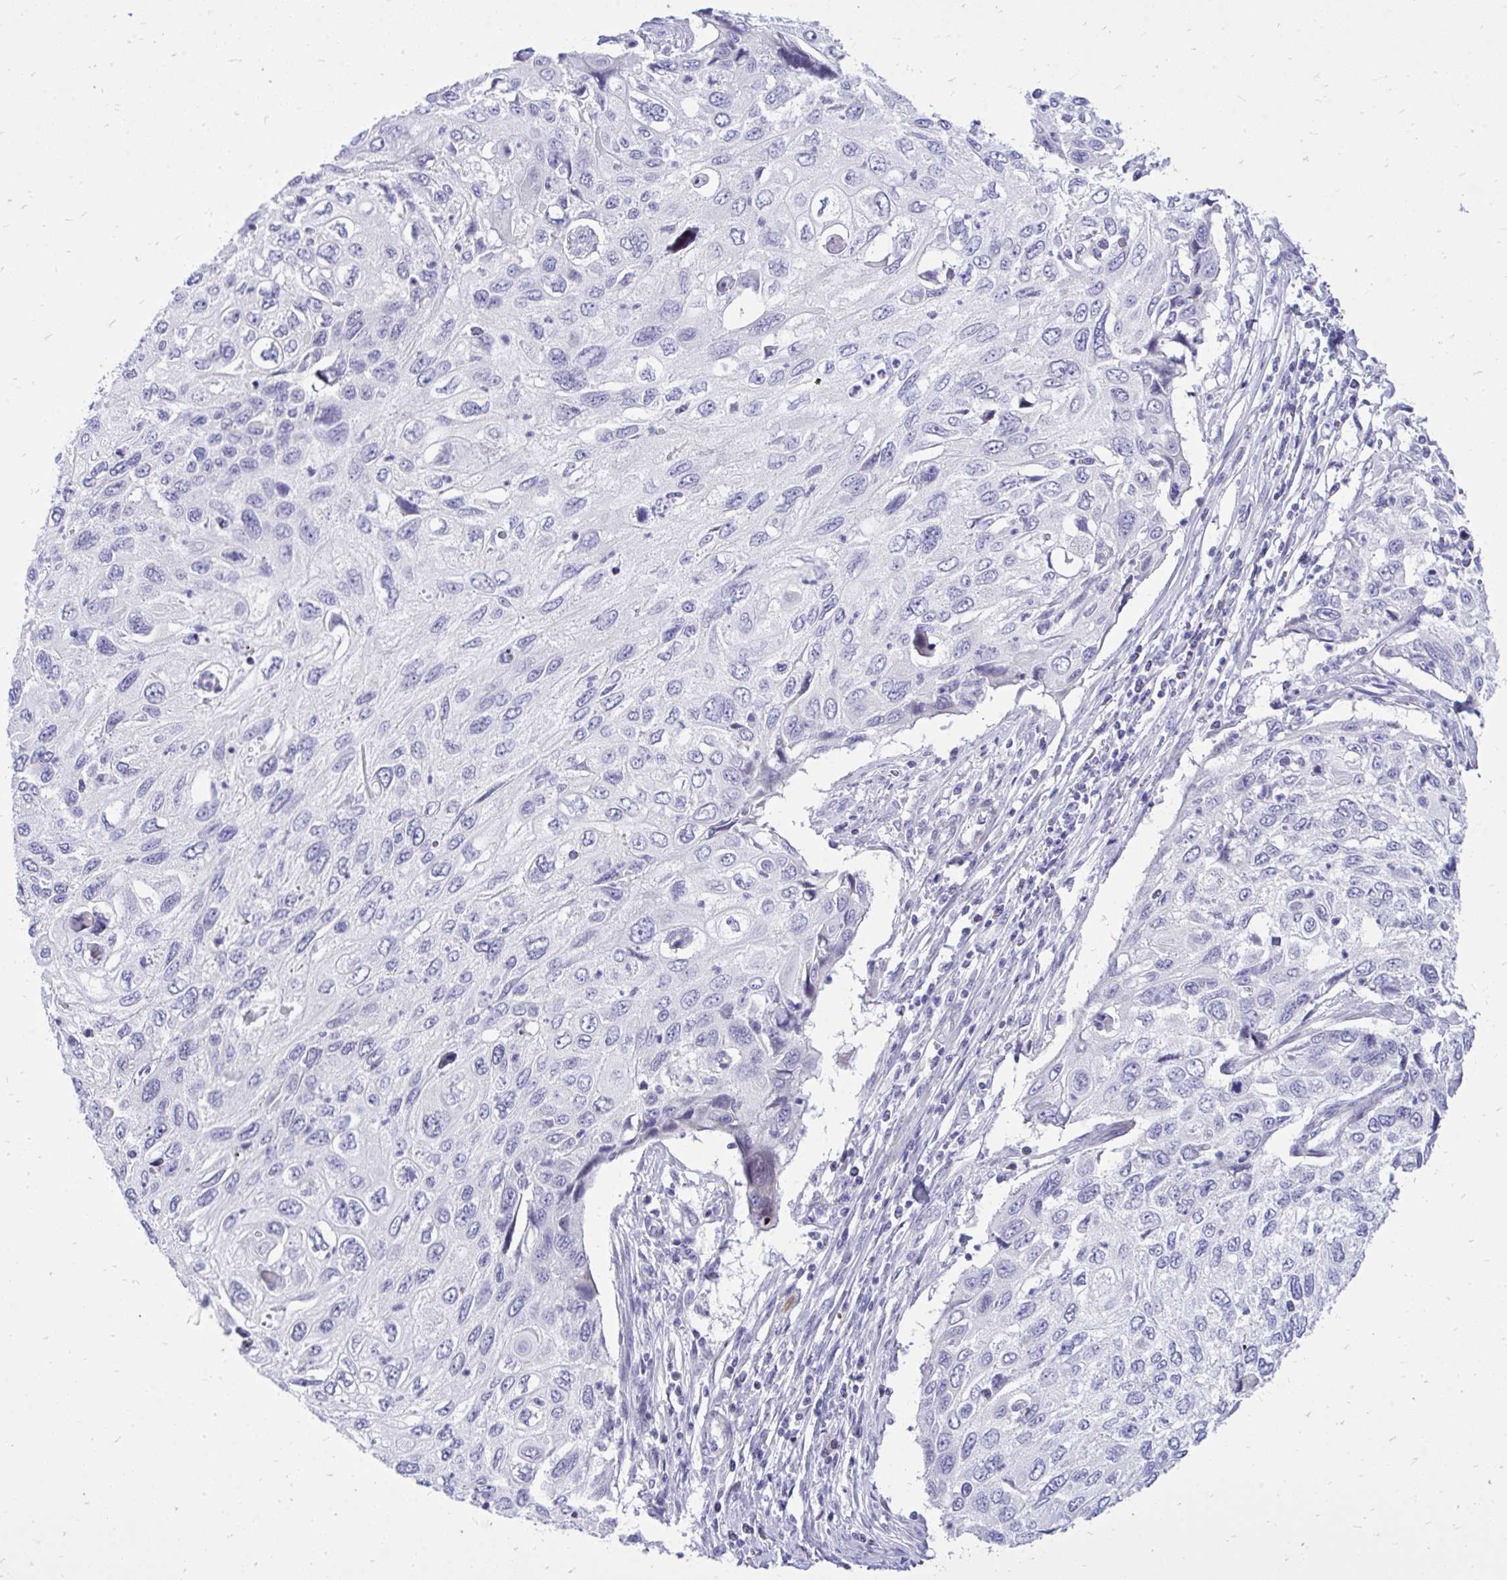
{"staining": {"intensity": "negative", "quantity": "none", "location": "none"}, "tissue": "cervical cancer", "cell_type": "Tumor cells", "image_type": "cancer", "snomed": [{"axis": "morphology", "description": "Squamous cell carcinoma, NOS"}, {"axis": "topography", "description": "Cervix"}], "caption": "Tumor cells show no significant protein expression in squamous cell carcinoma (cervical).", "gene": "GABRA1", "patient": {"sex": "female", "age": 70}}